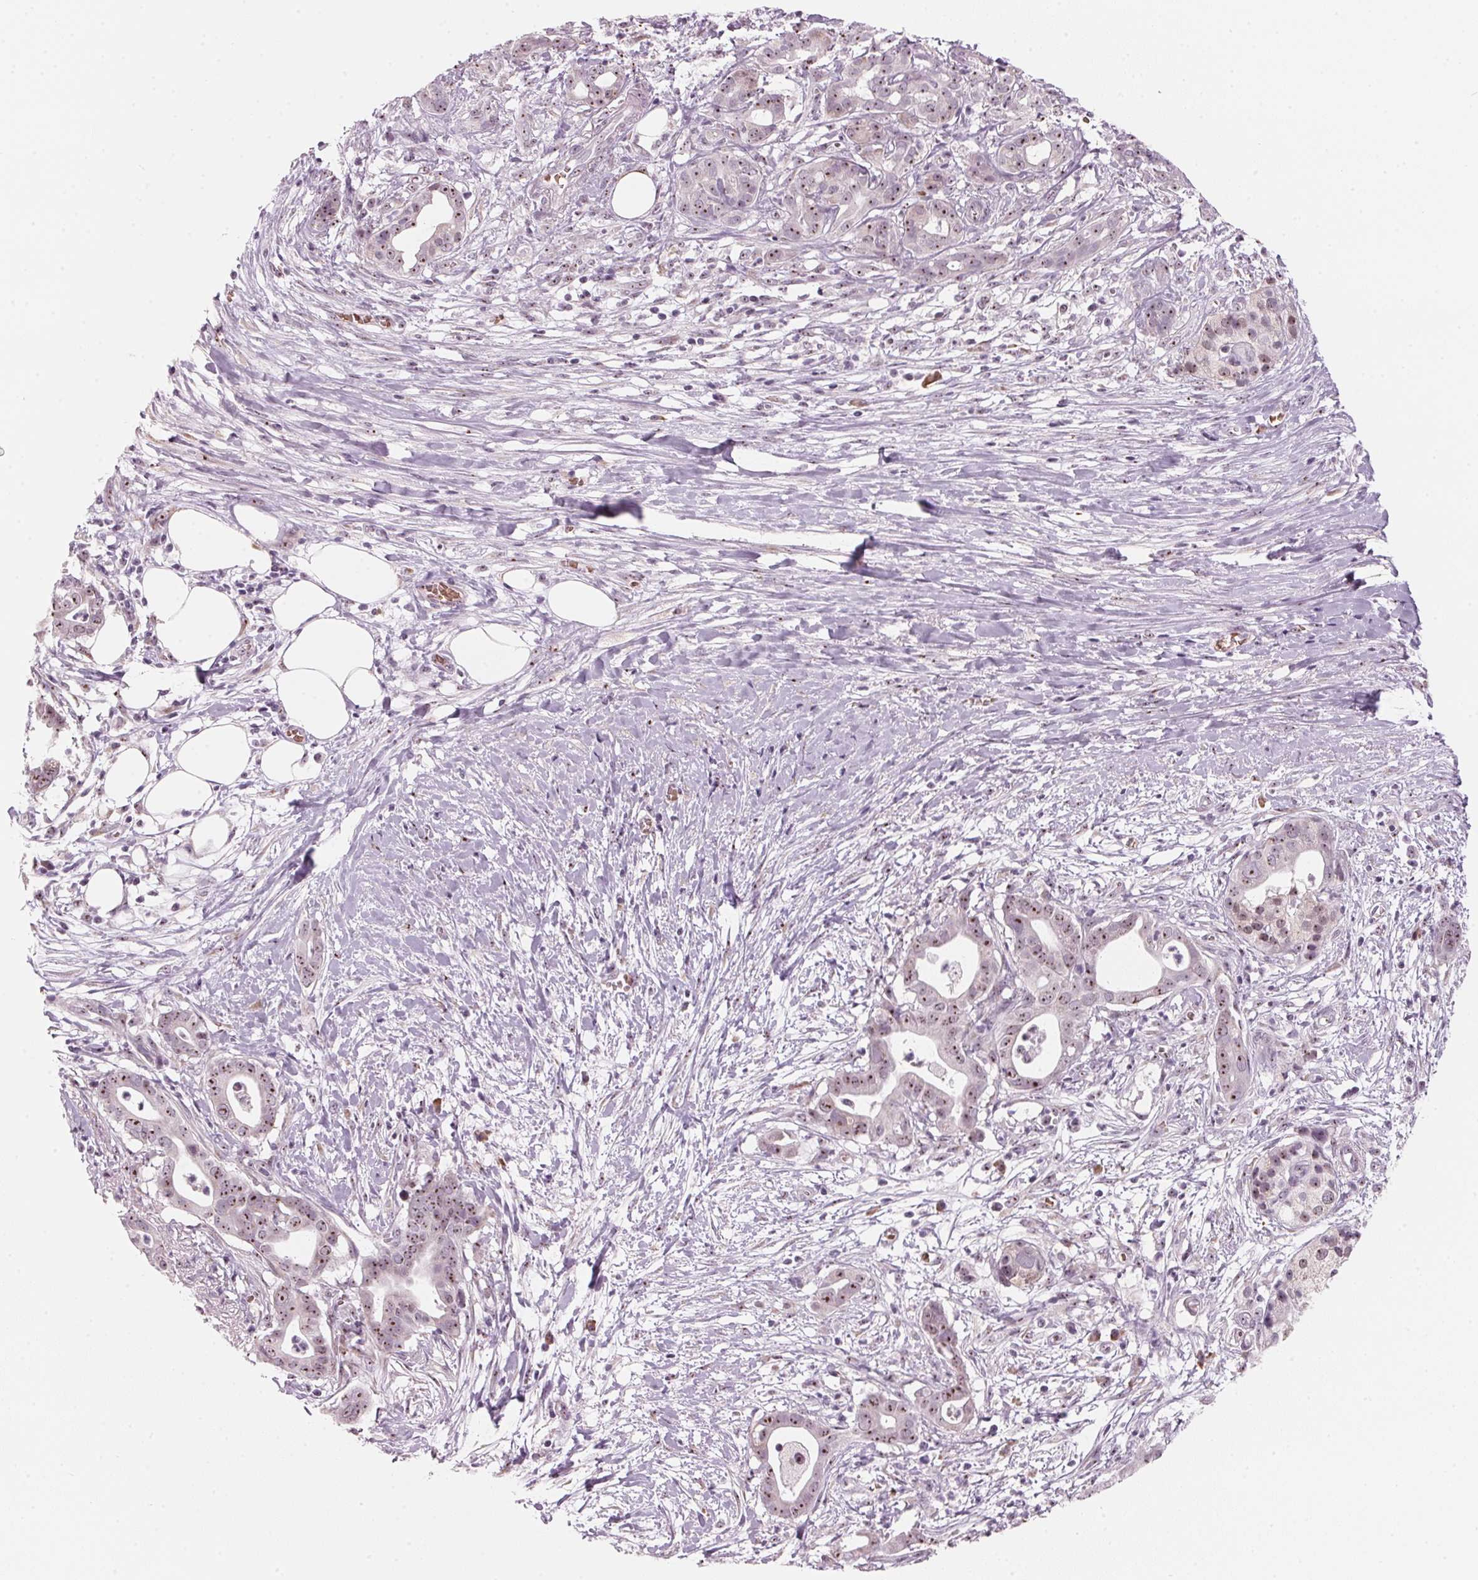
{"staining": {"intensity": "moderate", "quantity": ">75%", "location": "nuclear"}, "tissue": "pancreatic cancer", "cell_type": "Tumor cells", "image_type": "cancer", "snomed": [{"axis": "morphology", "description": "Adenocarcinoma, NOS"}, {"axis": "topography", "description": "Pancreas"}], "caption": "Immunohistochemical staining of human pancreatic cancer (adenocarcinoma) demonstrates moderate nuclear protein staining in approximately >75% of tumor cells.", "gene": "DNTTIP2", "patient": {"sex": "male", "age": 61}}